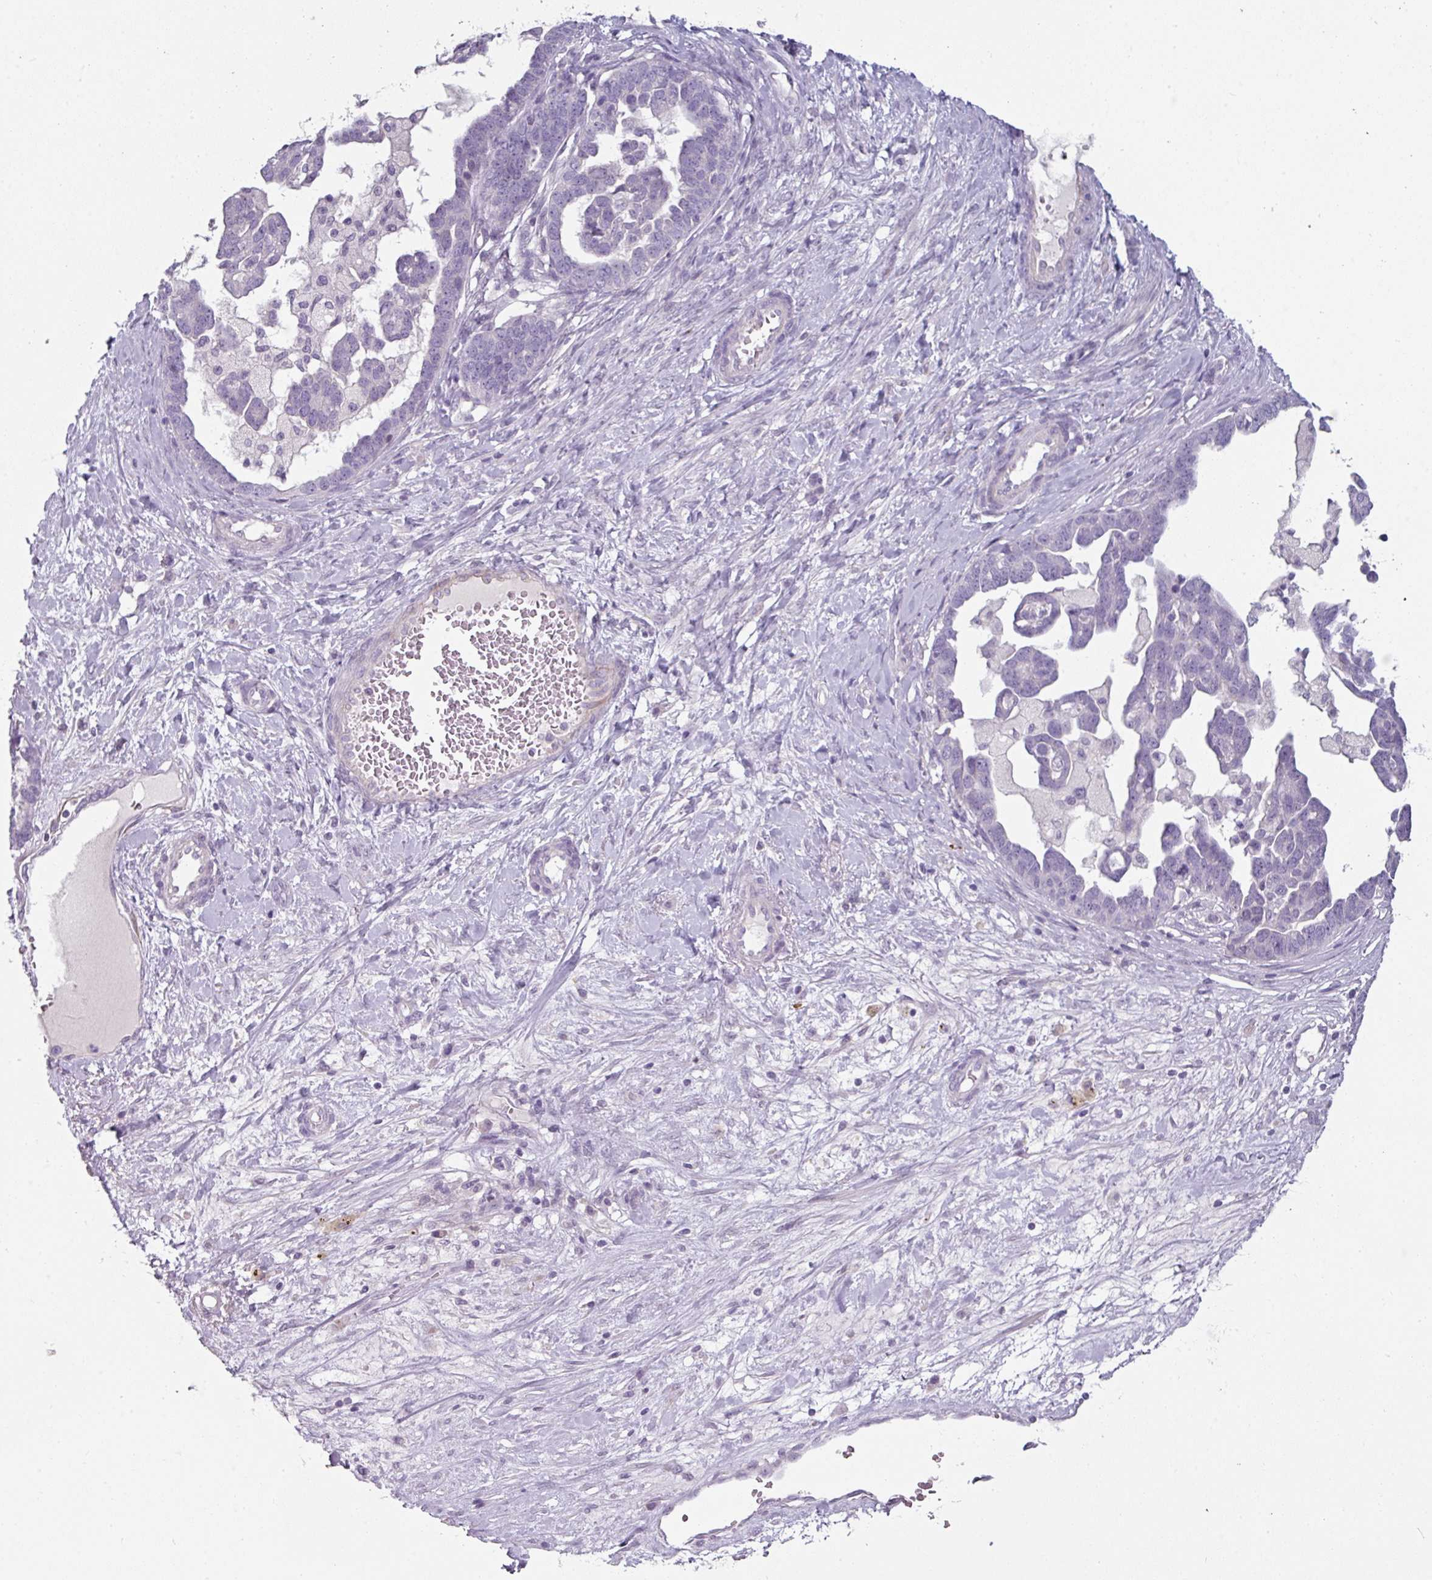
{"staining": {"intensity": "negative", "quantity": "none", "location": "none"}, "tissue": "ovarian cancer", "cell_type": "Tumor cells", "image_type": "cancer", "snomed": [{"axis": "morphology", "description": "Cystadenocarcinoma, serous, NOS"}, {"axis": "topography", "description": "Ovary"}], "caption": "Tumor cells show no significant protein staining in ovarian cancer (serous cystadenocarcinoma). The staining was performed using DAB to visualize the protein expression in brown, while the nuclei were stained in blue with hematoxylin (Magnification: 20x).", "gene": "FHAD1", "patient": {"sex": "female", "age": 54}}